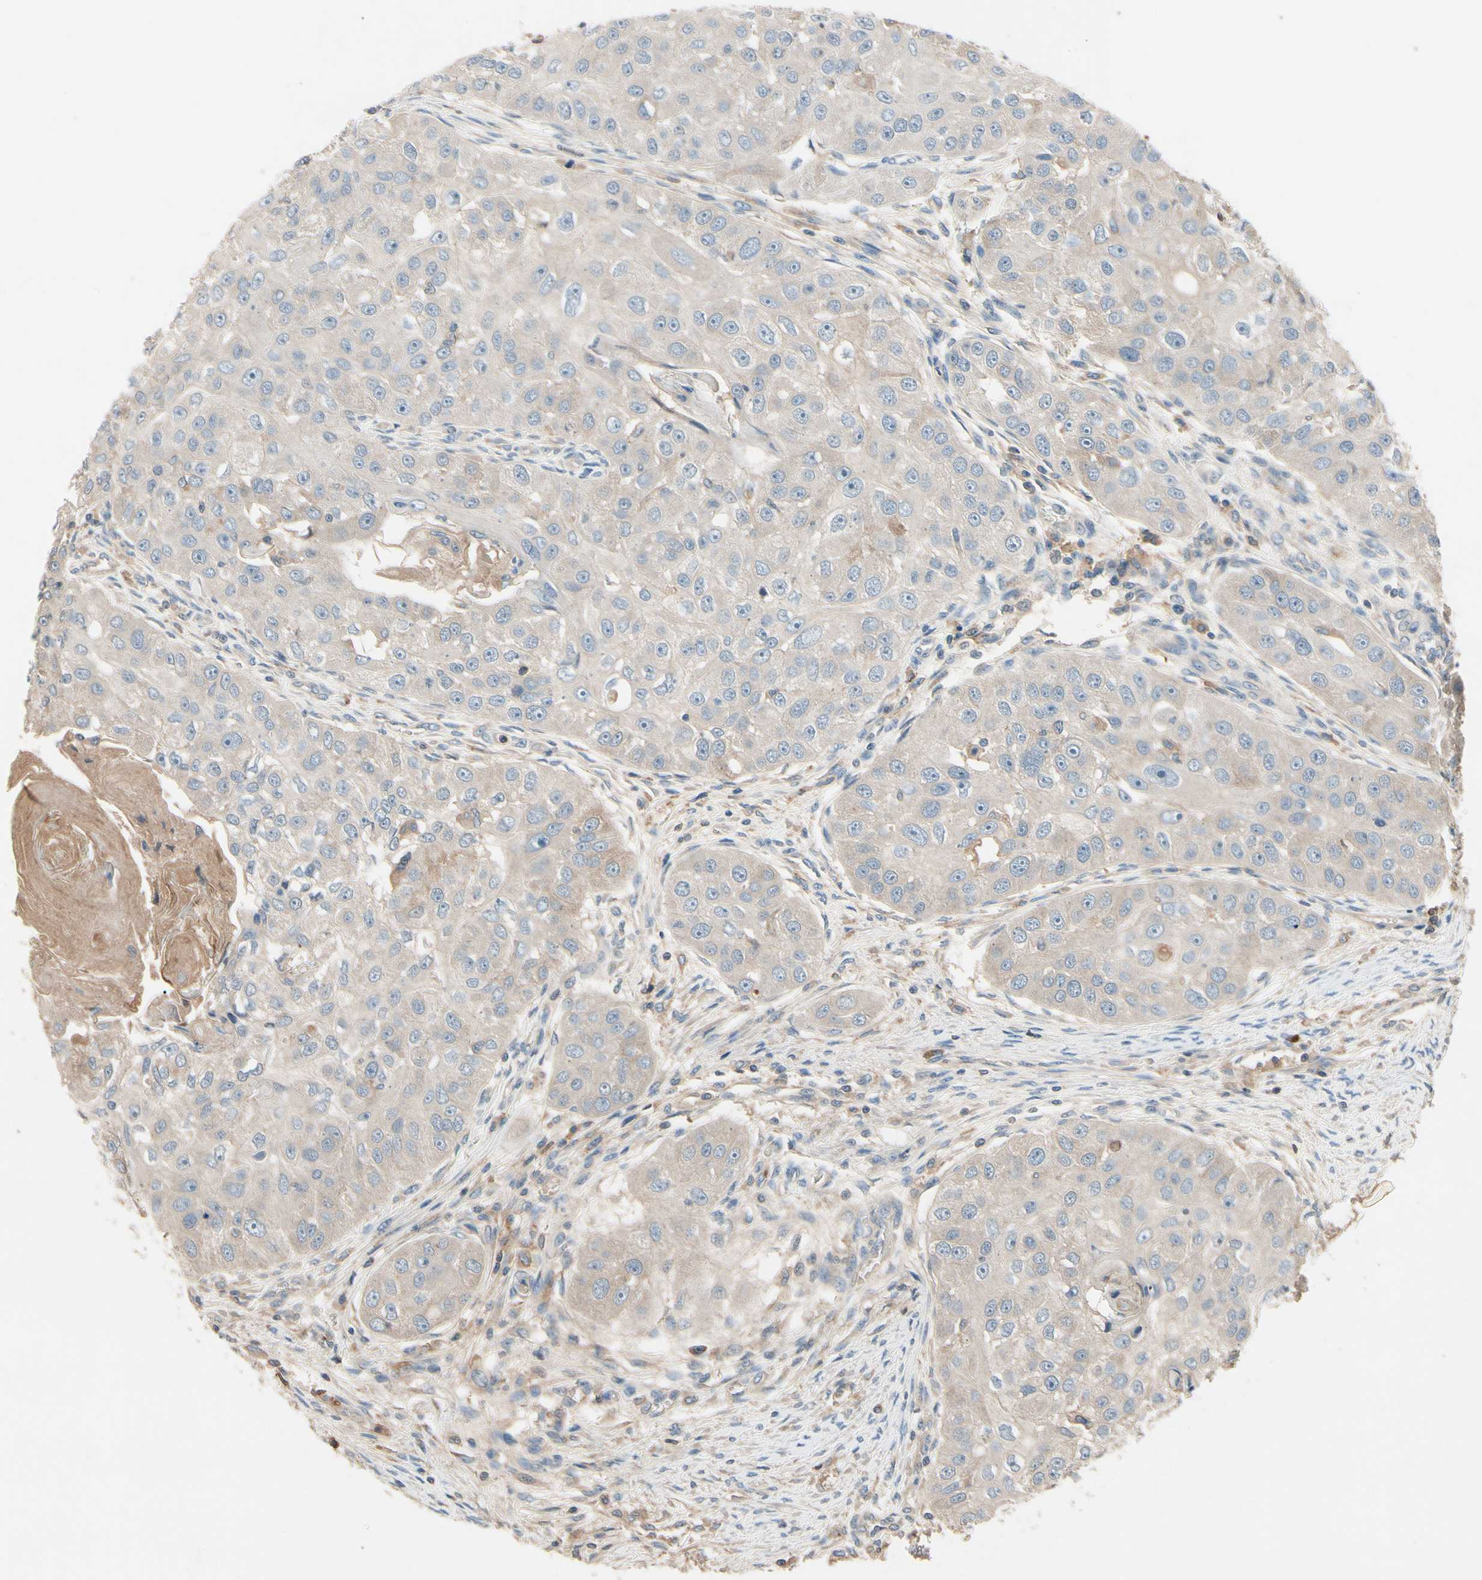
{"staining": {"intensity": "weak", "quantity": "25%-75%", "location": "cytoplasmic/membranous"}, "tissue": "head and neck cancer", "cell_type": "Tumor cells", "image_type": "cancer", "snomed": [{"axis": "morphology", "description": "Normal tissue, NOS"}, {"axis": "morphology", "description": "Squamous cell carcinoma, NOS"}, {"axis": "topography", "description": "Skeletal muscle"}, {"axis": "topography", "description": "Head-Neck"}], "caption": "A high-resolution image shows immunohistochemistry (IHC) staining of head and neck squamous cell carcinoma, which displays weak cytoplasmic/membranous expression in approximately 25%-75% of tumor cells. The staining was performed using DAB, with brown indicating positive protein expression. Nuclei are stained blue with hematoxylin.", "gene": "IL1RL1", "patient": {"sex": "male", "age": 51}}